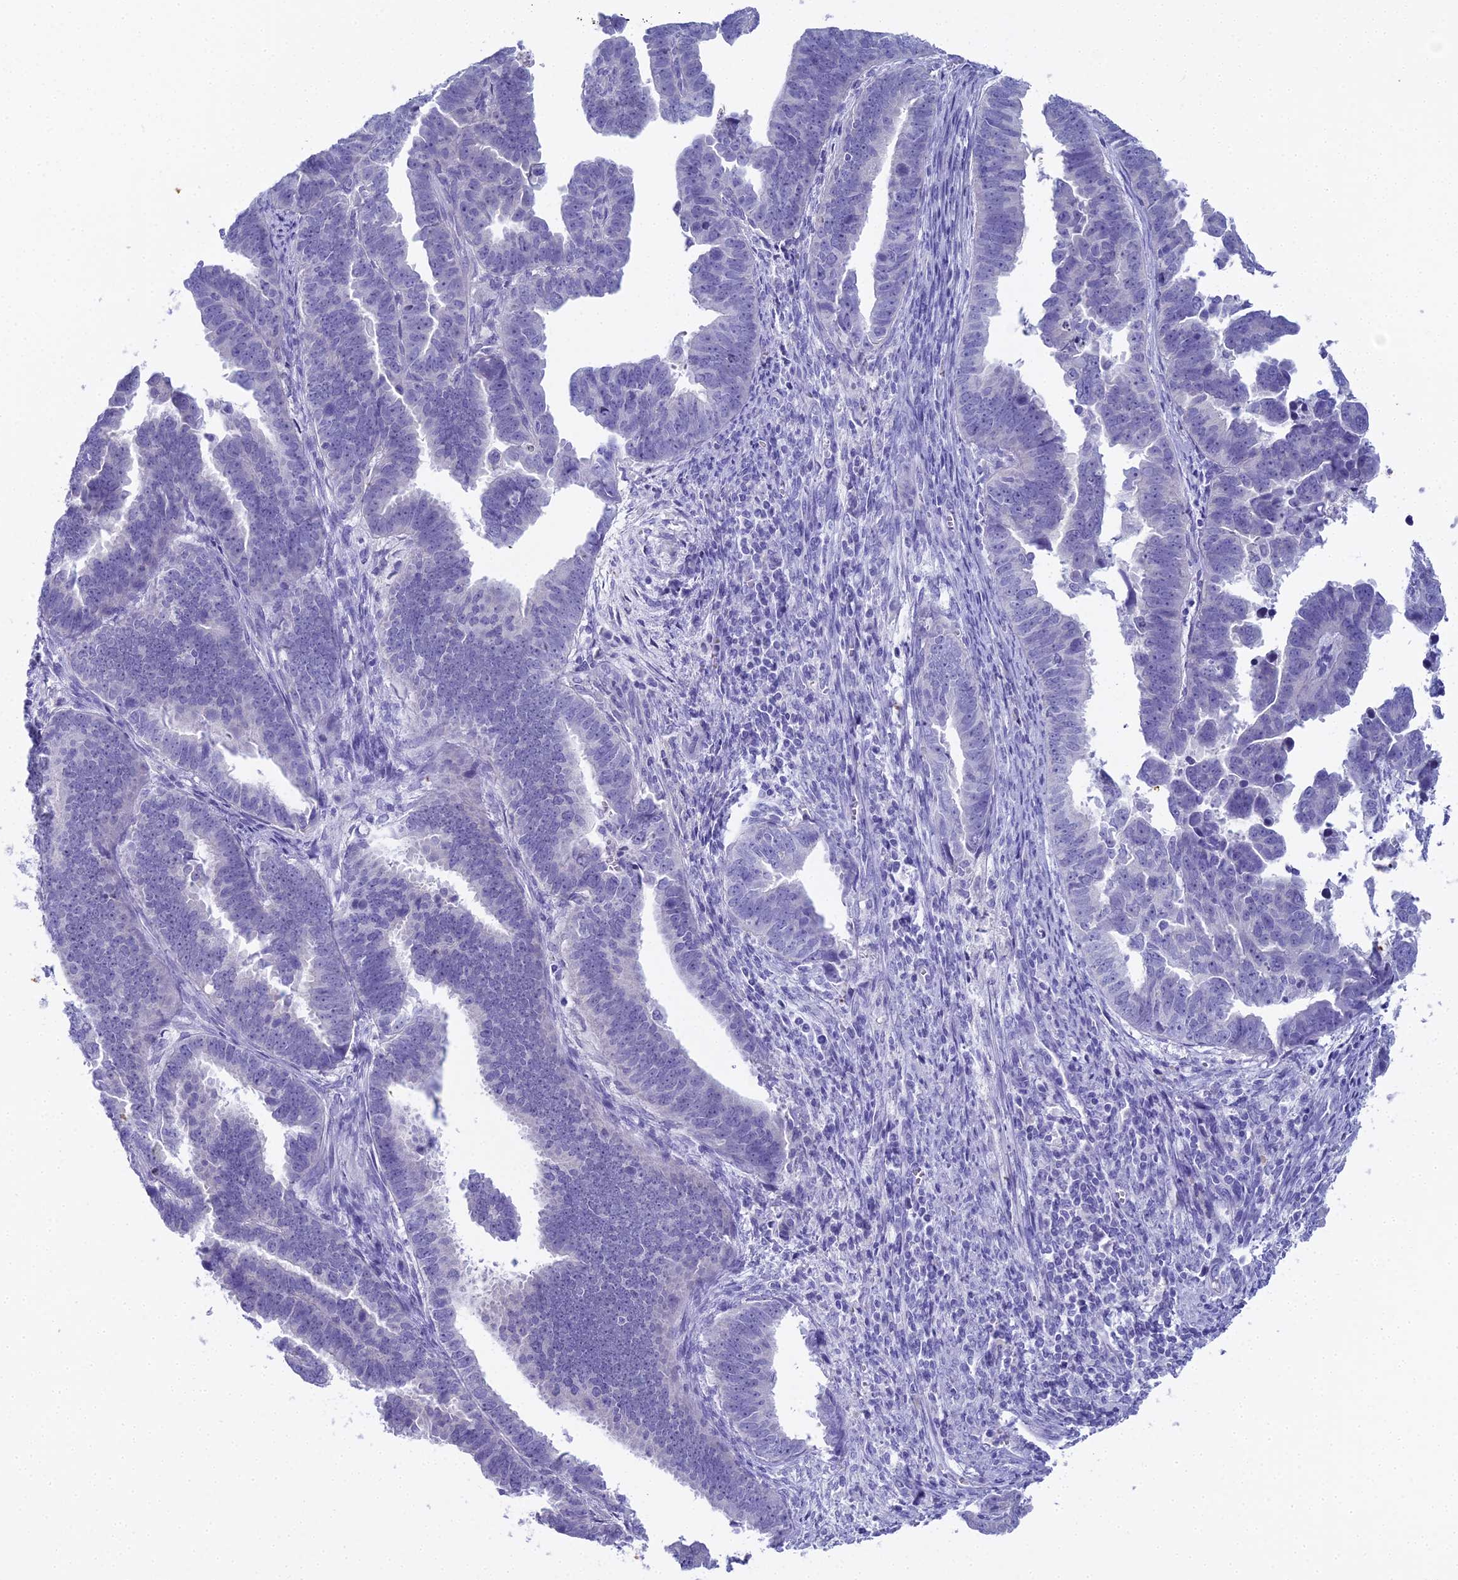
{"staining": {"intensity": "negative", "quantity": "none", "location": "none"}, "tissue": "endometrial cancer", "cell_type": "Tumor cells", "image_type": "cancer", "snomed": [{"axis": "morphology", "description": "Adenocarcinoma, NOS"}, {"axis": "topography", "description": "Endometrium"}], "caption": "IHC photomicrograph of neoplastic tissue: endometrial cancer (adenocarcinoma) stained with DAB (3,3'-diaminobenzidine) demonstrates no significant protein staining in tumor cells.", "gene": "UNC80", "patient": {"sex": "female", "age": 75}}